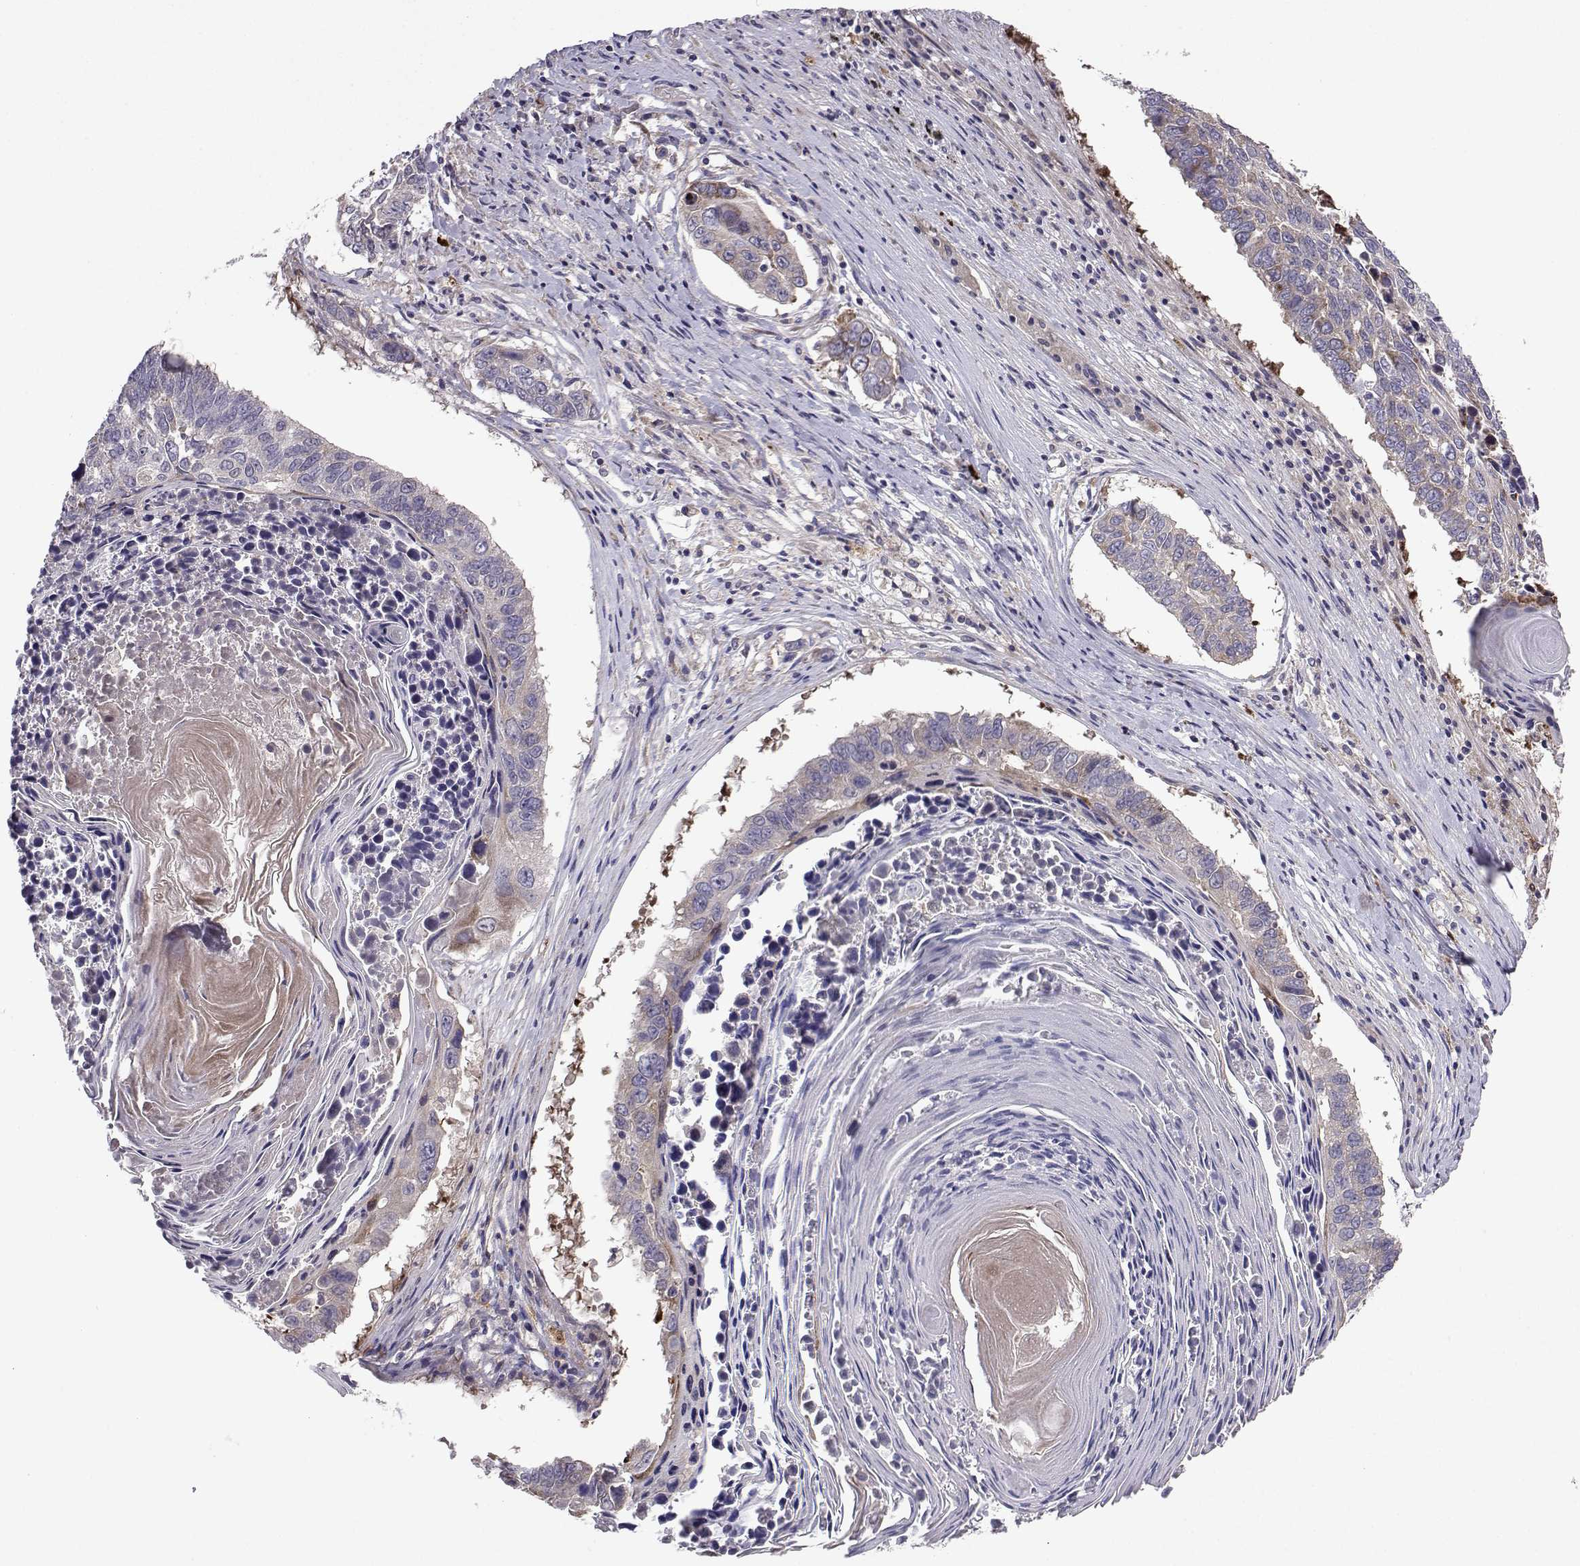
{"staining": {"intensity": "weak", "quantity": "<25%", "location": "cytoplasmic/membranous"}, "tissue": "lung cancer", "cell_type": "Tumor cells", "image_type": "cancer", "snomed": [{"axis": "morphology", "description": "Squamous cell carcinoma, NOS"}, {"axis": "topography", "description": "Lung"}], "caption": "A histopathology image of human lung cancer (squamous cell carcinoma) is negative for staining in tumor cells.", "gene": "STXBP5", "patient": {"sex": "male", "age": 73}}